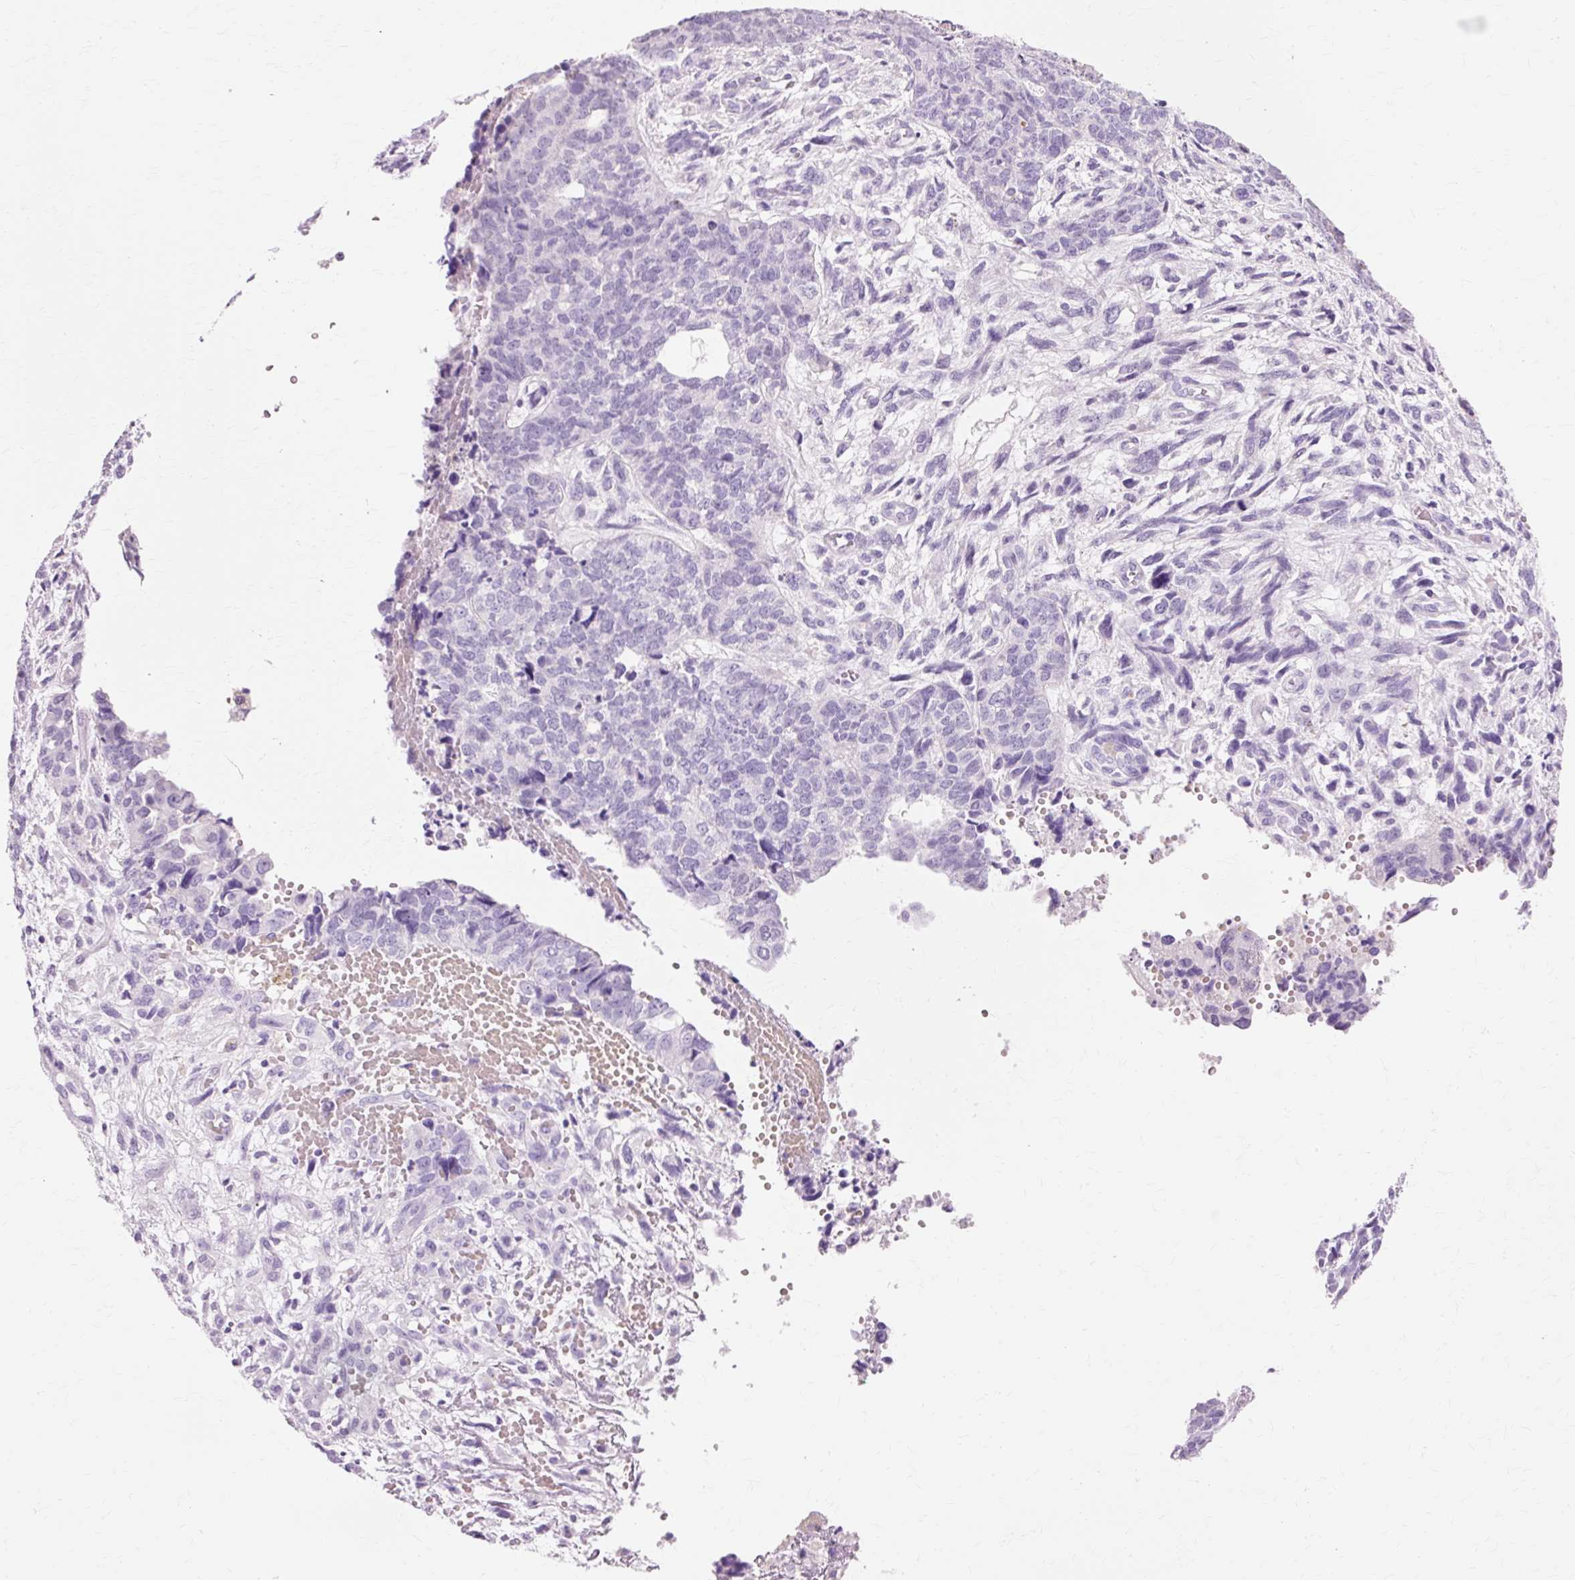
{"staining": {"intensity": "negative", "quantity": "none", "location": "none"}, "tissue": "cervical cancer", "cell_type": "Tumor cells", "image_type": "cancer", "snomed": [{"axis": "morphology", "description": "Squamous cell carcinoma, NOS"}, {"axis": "topography", "description": "Cervix"}], "caption": "The photomicrograph demonstrates no significant expression in tumor cells of squamous cell carcinoma (cervical).", "gene": "VN1R2", "patient": {"sex": "female", "age": 63}}